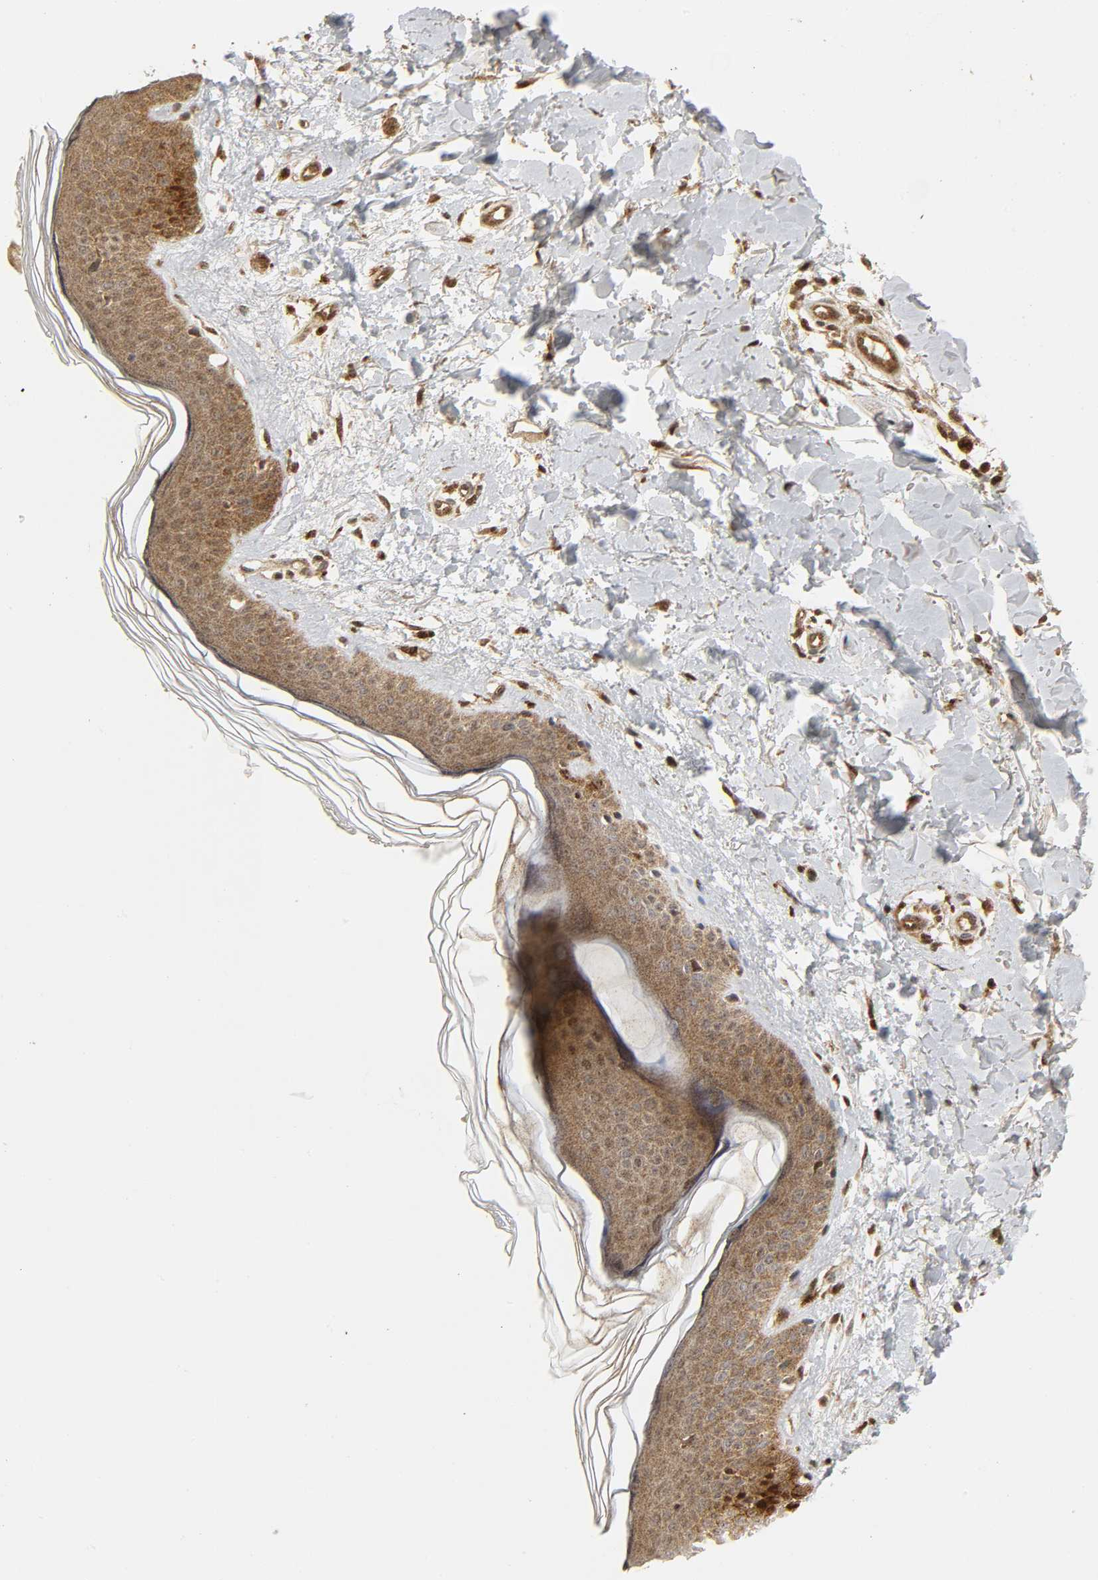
{"staining": {"intensity": "strong", "quantity": ">75%", "location": "cytoplasmic/membranous,nuclear"}, "tissue": "skin", "cell_type": "Fibroblasts", "image_type": "normal", "snomed": [{"axis": "morphology", "description": "Normal tissue, NOS"}, {"axis": "topography", "description": "Skin"}], "caption": "Immunohistochemistry (IHC) staining of benign skin, which exhibits high levels of strong cytoplasmic/membranous,nuclear expression in approximately >75% of fibroblasts indicating strong cytoplasmic/membranous,nuclear protein staining. The staining was performed using DAB (3,3'-diaminobenzidine) (brown) for protein detection and nuclei were counterstained in hematoxylin (blue).", "gene": "CHUK", "patient": {"sex": "female", "age": 56}}